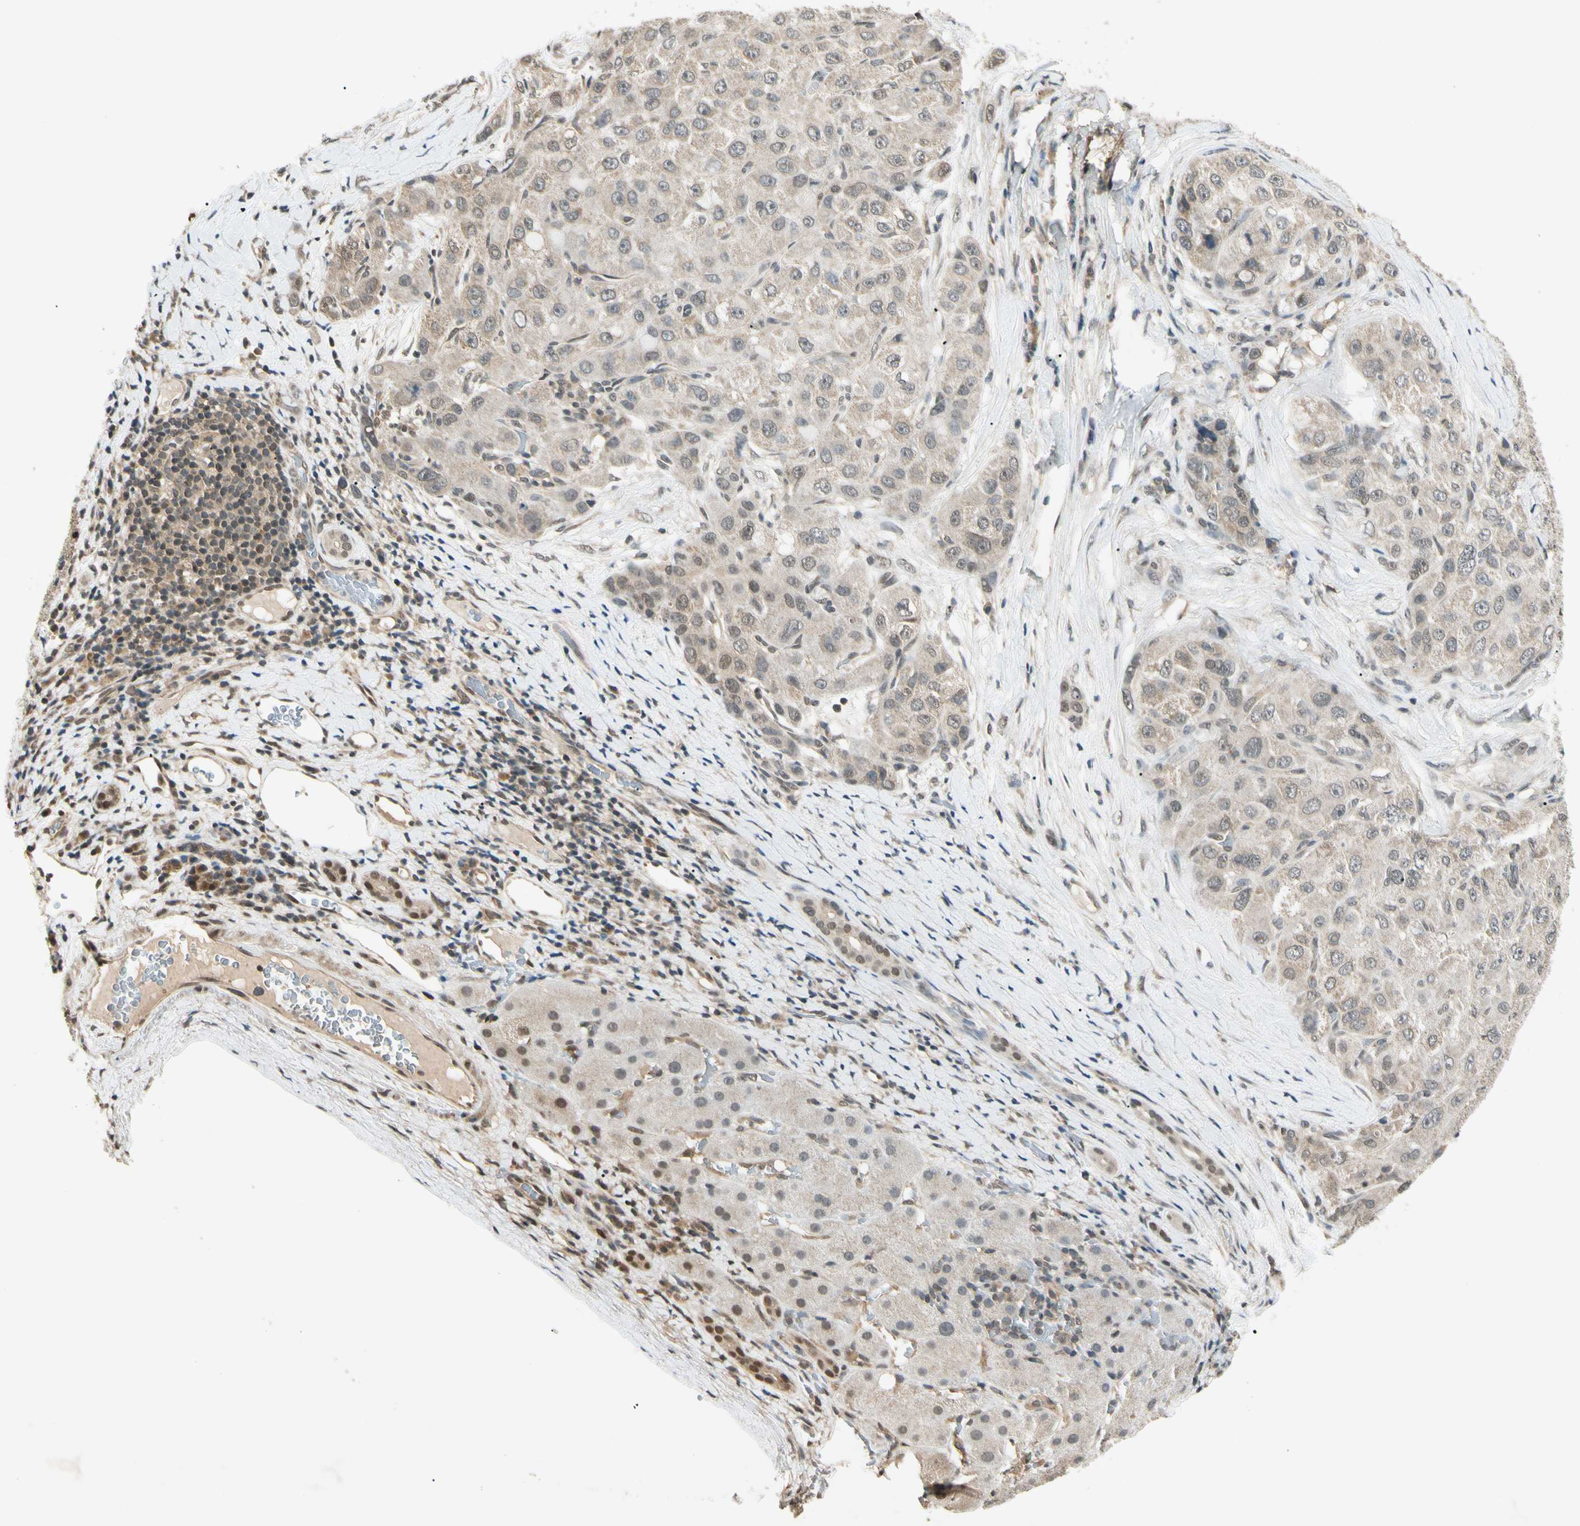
{"staining": {"intensity": "weak", "quantity": "25%-75%", "location": "cytoplasmic/membranous"}, "tissue": "liver cancer", "cell_type": "Tumor cells", "image_type": "cancer", "snomed": [{"axis": "morphology", "description": "Carcinoma, Hepatocellular, NOS"}, {"axis": "topography", "description": "Liver"}], "caption": "This is an image of immunohistochemistry (IHC) staining of hepatocellular carcinoma (liver), which shows weak expression in the cytoplasmic/membranous of tumor cells.", "gene": "ZSCAN12", "patient": {"sex": "male", "age": 80}}